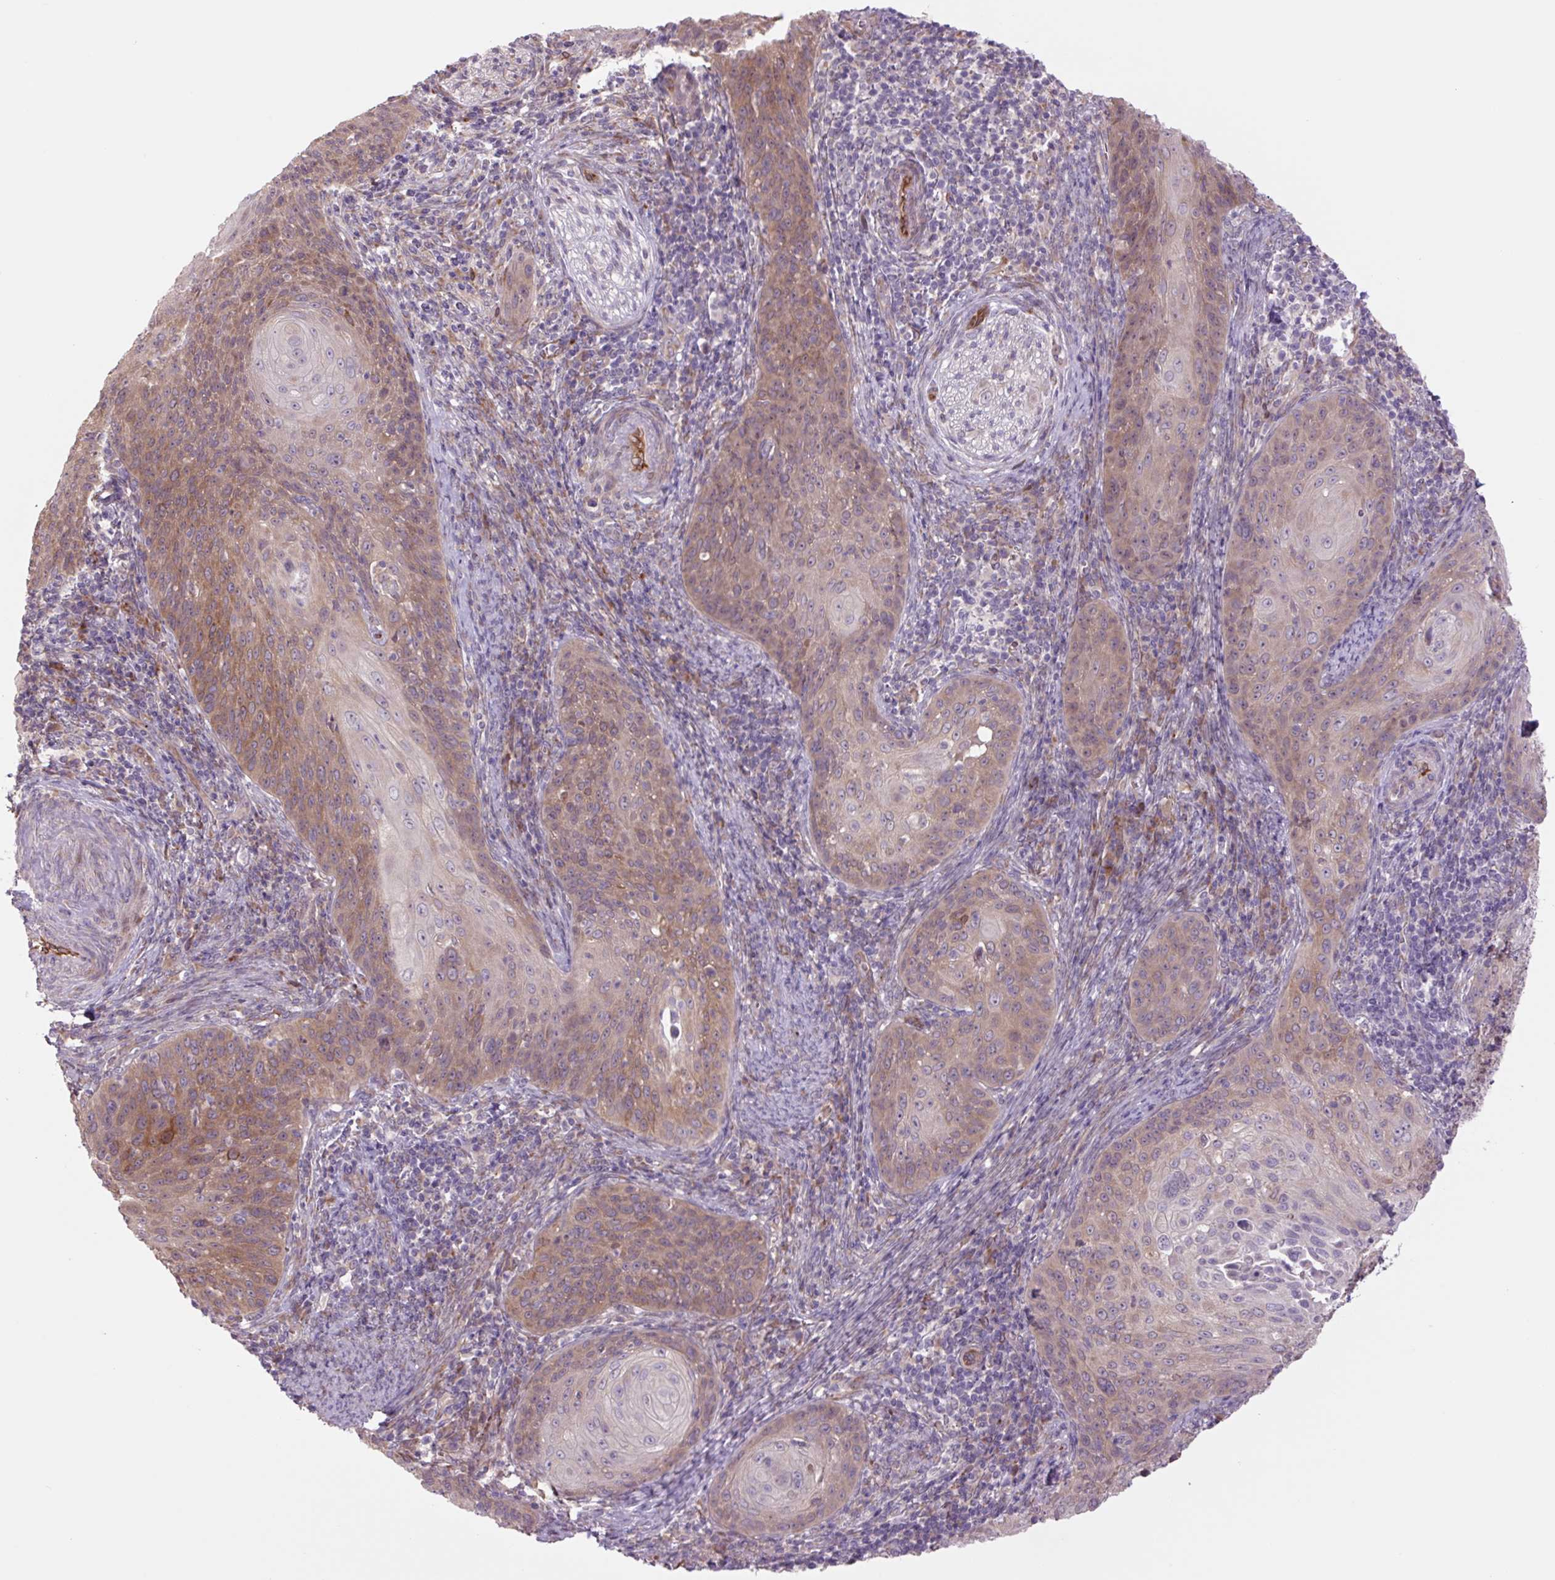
{"staining": {"intensity": "moderate", "quantity": ">75%", "location": "cytoplasmic/membranous"}, "tissue": "cervical cancer", "cell_type": "Tumor cells", "image_type": "cancer", "snomed": [{"axis": "morphology", "description": "Squamous cell carcinoma, NOS"}, {"axis": "topography", "description": "Cervix"}], "caption": "A high-resolution photomicrograph shows IHC staining of cervical cancer, which exhibits moderate cytoplasmic/membranous positivity in about >75% of tumor cells. The staining was performed using DAB to visualize the protein expression in brown, while the nuclei were stained in blue with hematoxylin (Magnification: 20x).", "gene": "PLA2G4A", "patient": {"sex": "female", "age": 30}}